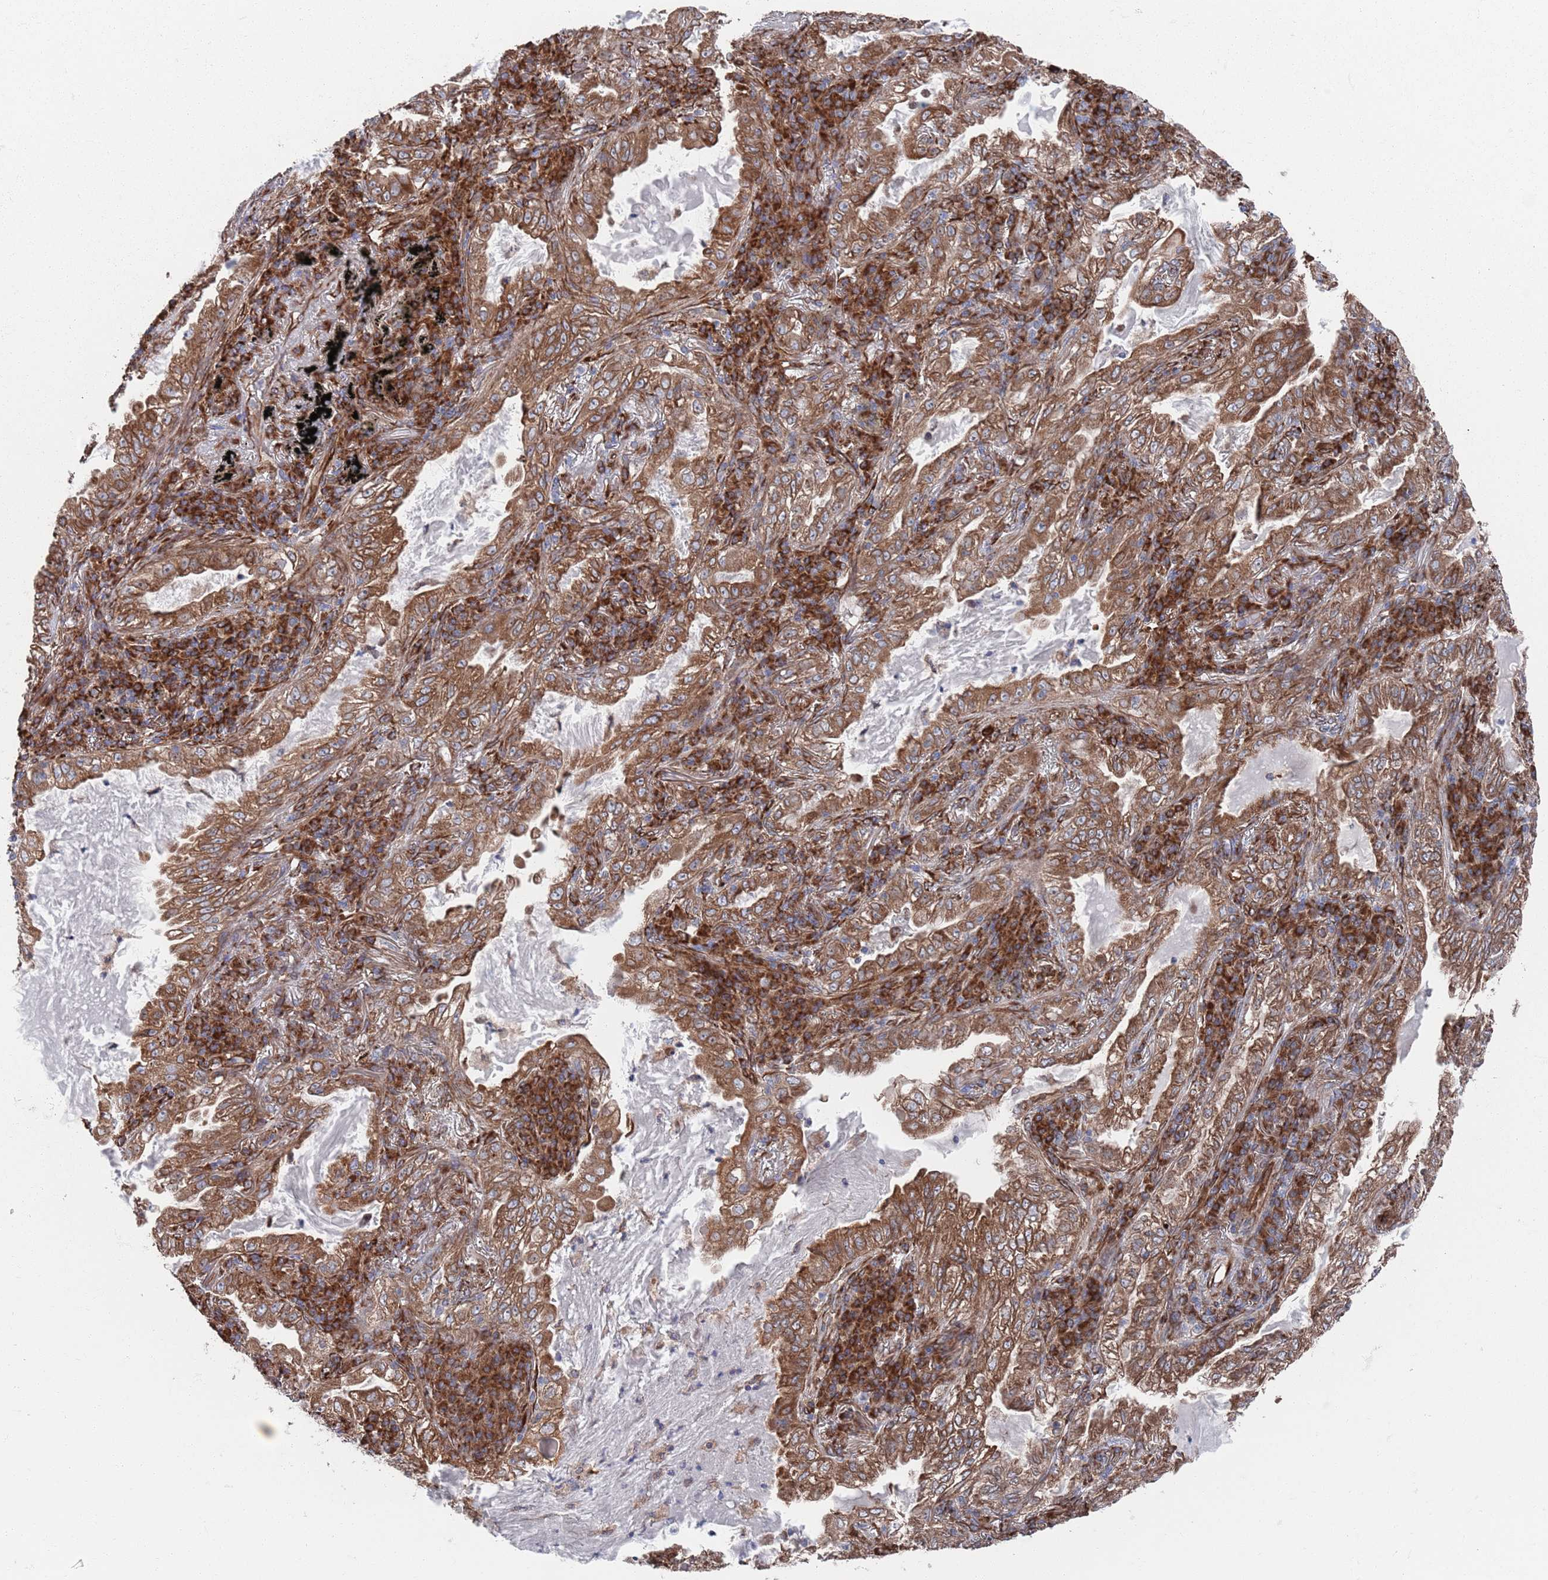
{"staining": {"intensity": "moderate", "quantity": ">75%", "location": "cytoplasmic/membranous"}, "tissue": "lung cancer", "cell_type": "Tumor cells", "image_type": "cancer", "snomed": [{"axis": "morphology", "description": "Adenocarcinoma, NOS"}, {"axis": "topography", "description": "Lung"}], "caption": "Adenocarcinoma (lung) stained with a brown dye shows moderate cytoplasmic/membranous positive expression in approximately >75% of tumor cells.", "gene": "CCDC106", "patient": {"sex": "female", "age": 73}}